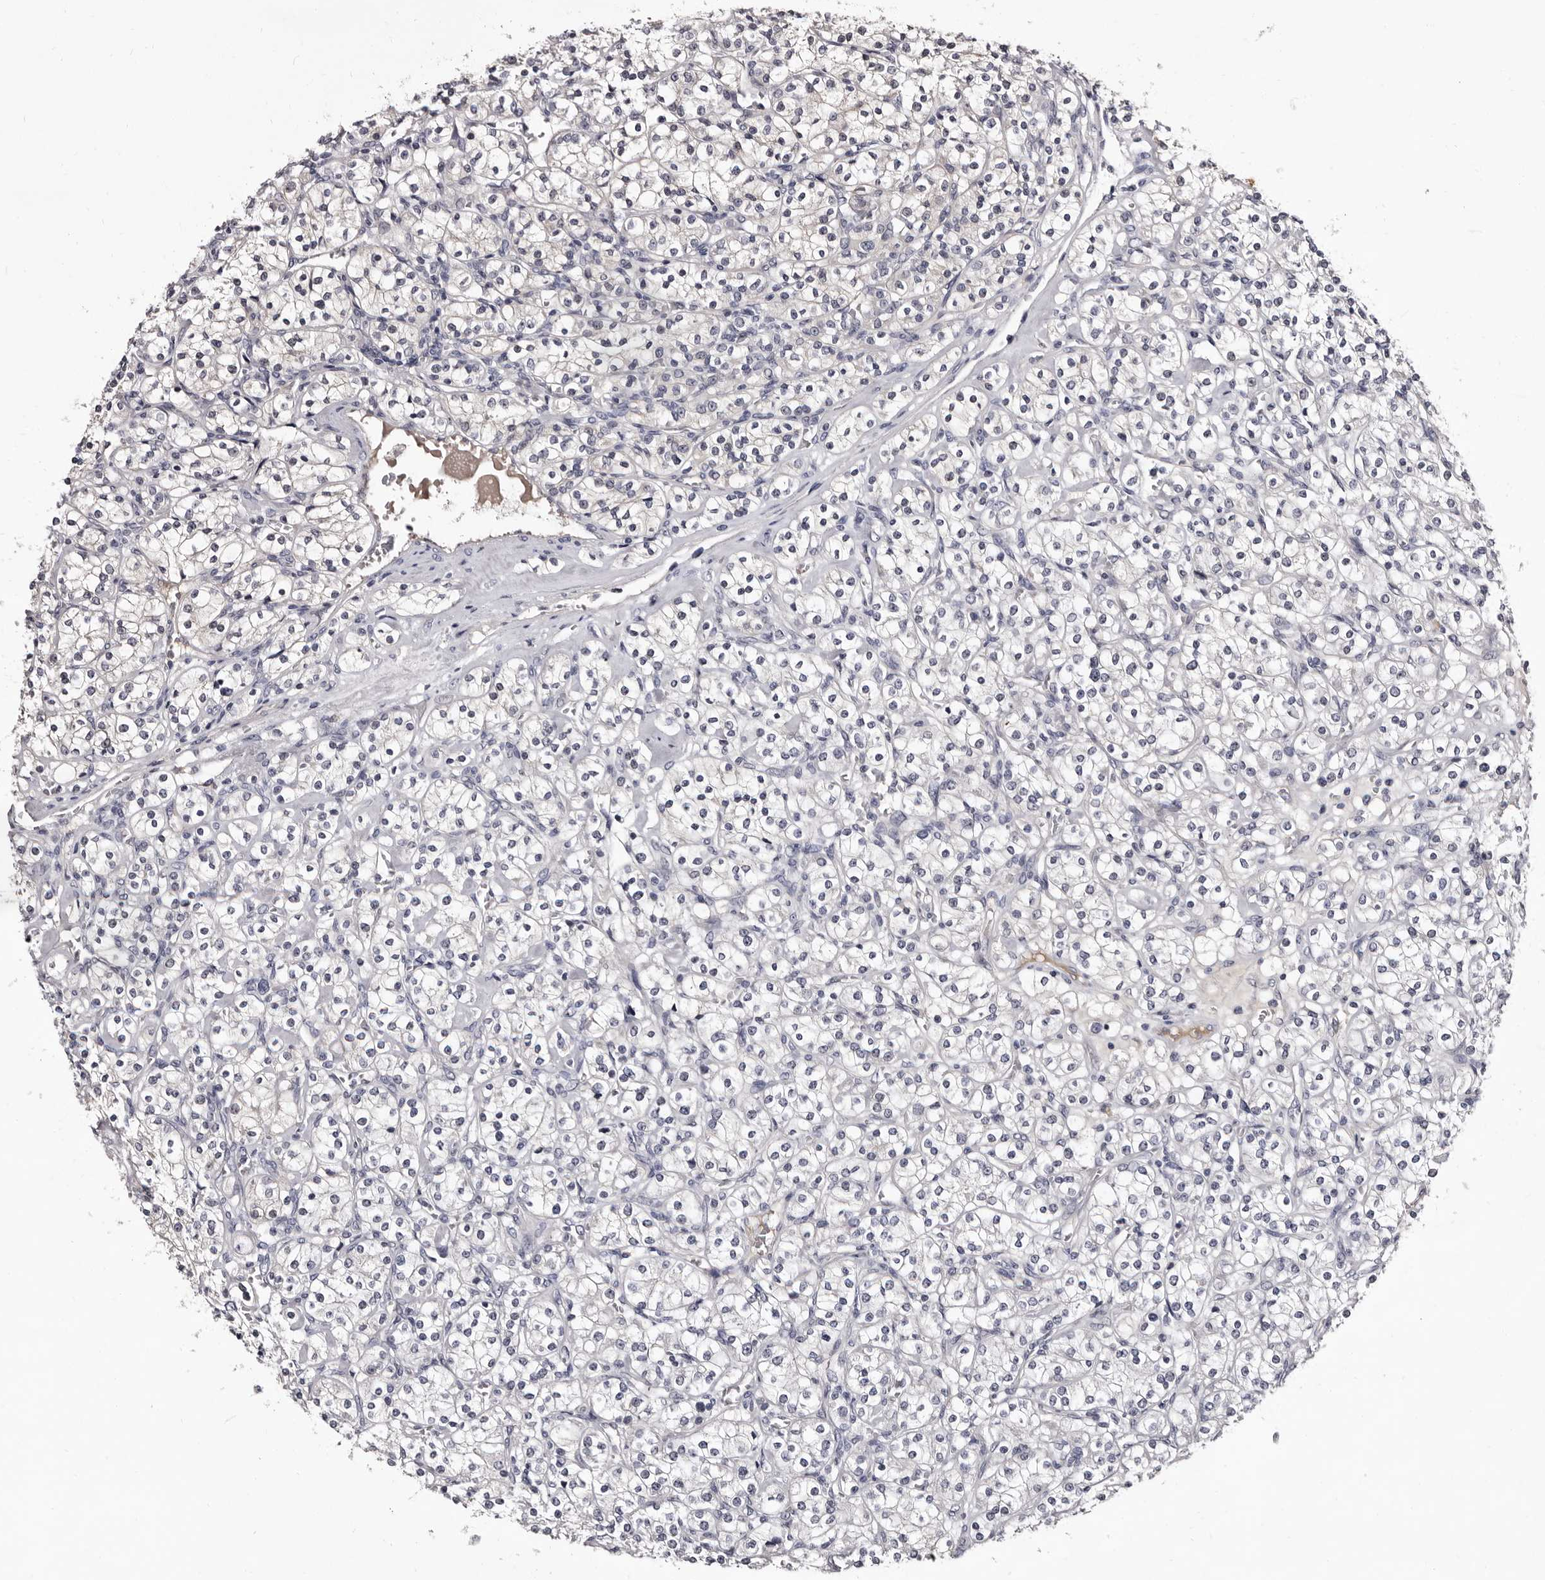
{"staining": {"intensity": "negative", "quantity": "none", "location": "none"}, "tissue": "renal cancer", "cell_type": "Tumor cells", "image_type": "cancer", "snomed": [{"axis": "morphology", "description": "Adenocarcinoma, NOS"}, {"axis": "topography", "description": "Kidney"}], "caption": "Image shows no protein positivity in tumor cells of adenocarcinoma (renal) tissue.", "gene": "BPGM", "patient": {"sex": "male", "age": 77}}